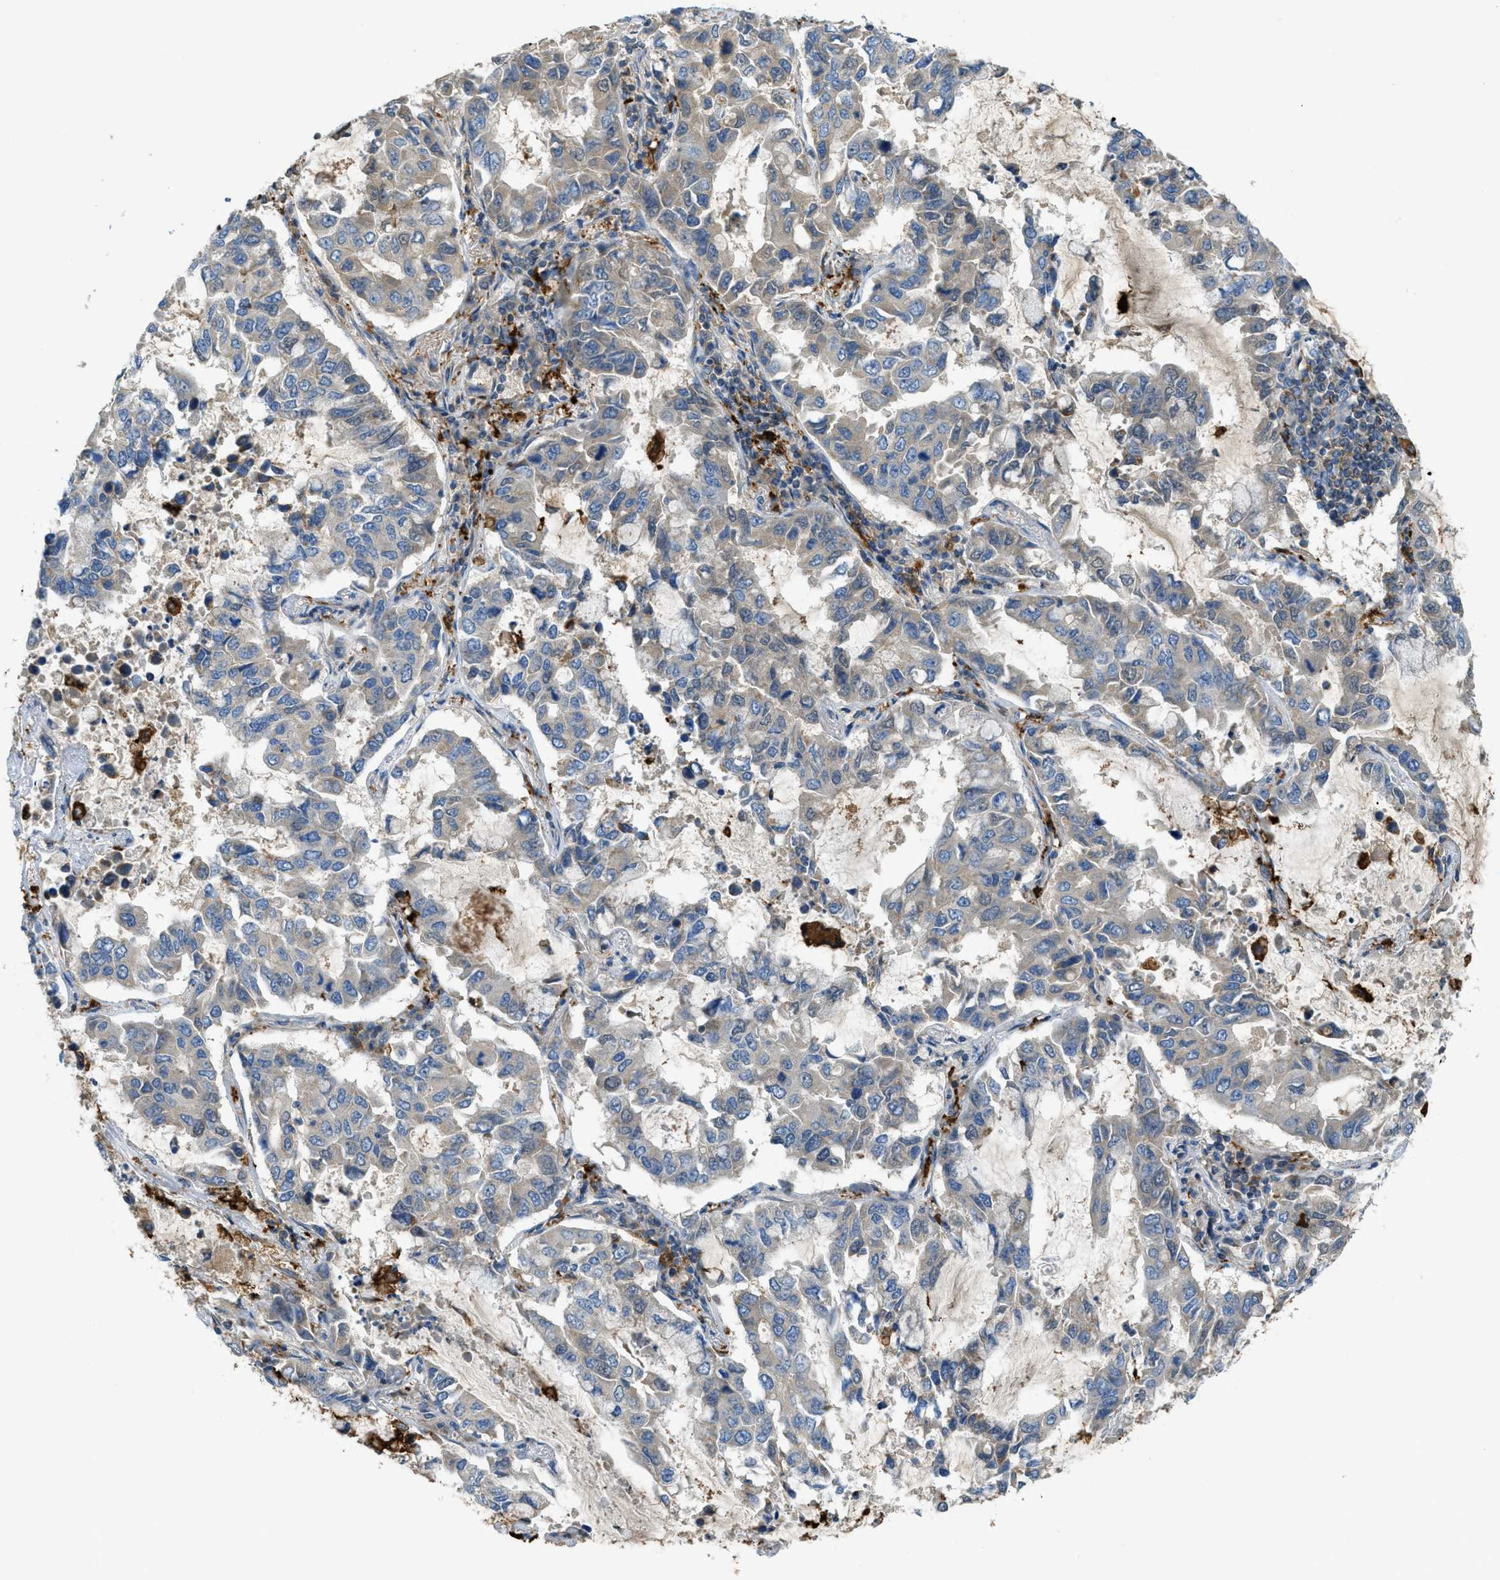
{"staining": {"intensity": "negative", "quantity": "none", "location": "none"}, "tissue": "lung cancer", "cell_type": "Tumor cells", "image_type": "cancer", "snomed": [{"axis": "morphology", "description": "Adenocarcinoma, NOS"}, {"axis": "topography", "description": "Lung"}], "caption": "Tumor cells are negative for protein expression in human lung cancer (adenocarcinoma). The staining was performed using DAB to visualize the protein expression in brown, while the nuclei were stained in blue with hematoxylin (Magnification: 20x).", "gene": "RFFL", "patient": {"sex": "male", "age": 64}}